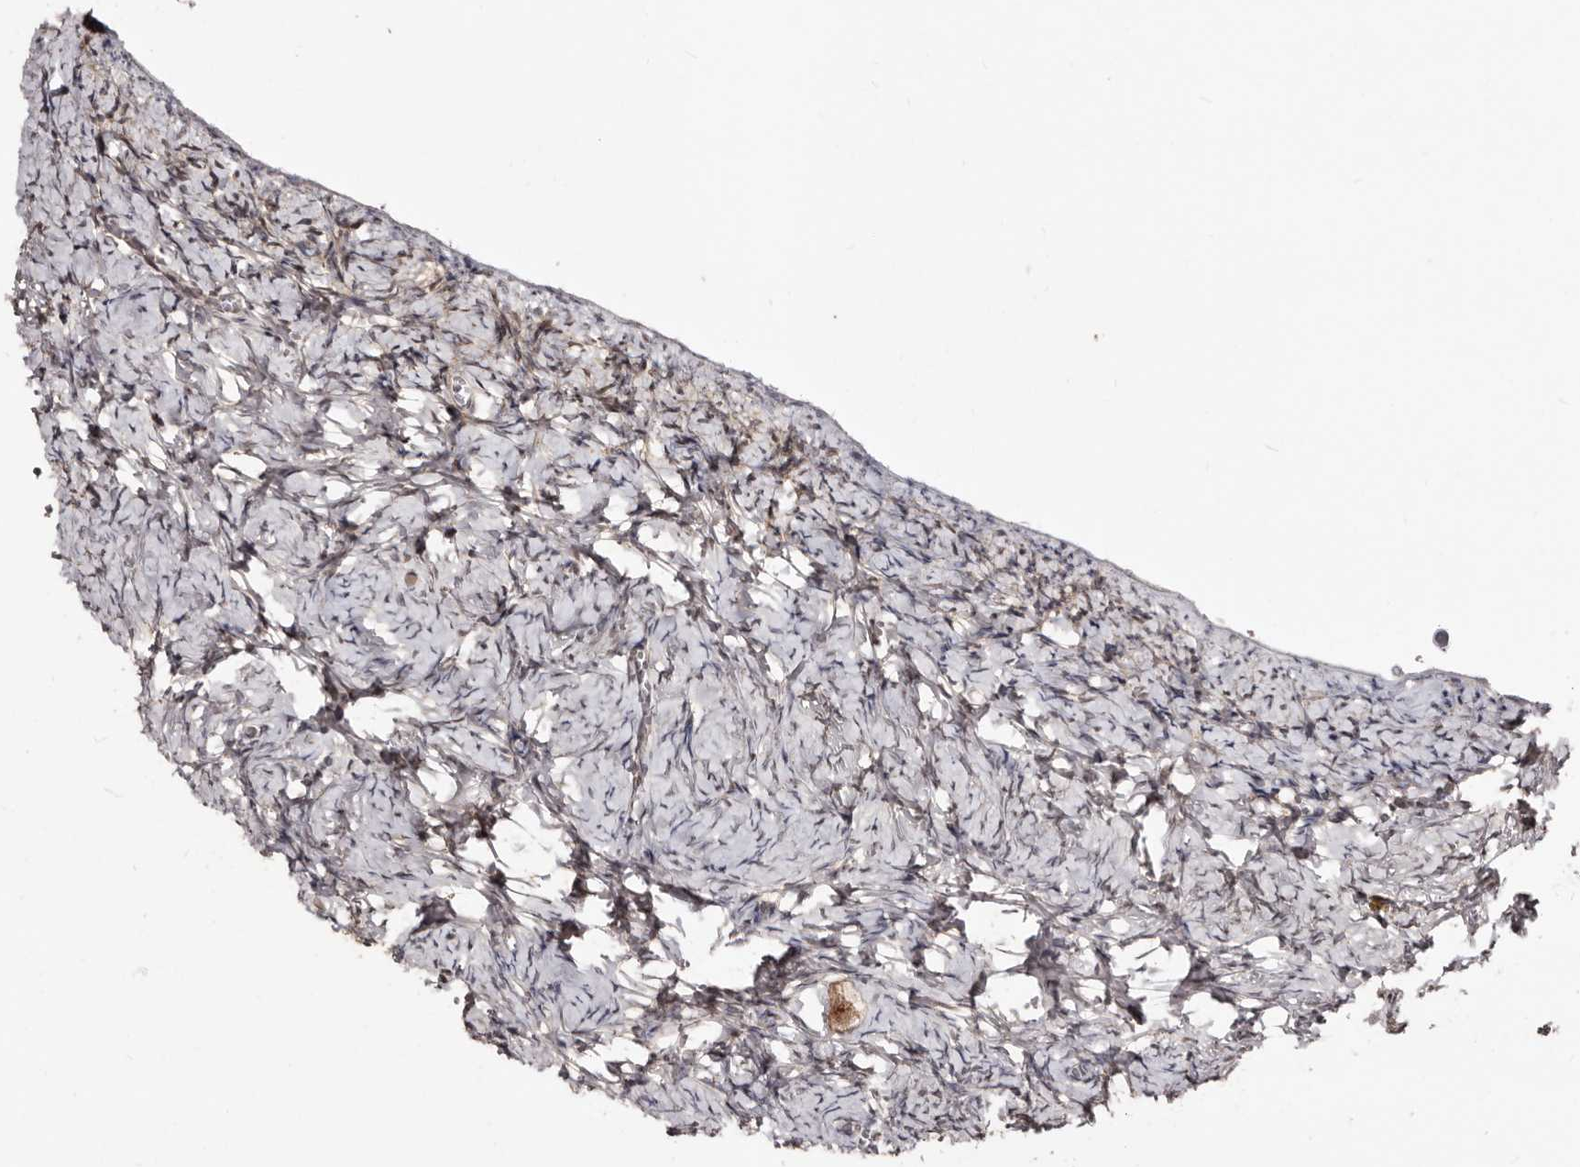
{"staining": {"intensity": "moderate", "quantity": ">75%", "location": "cytoplasmic/membranous"}, "tissue": "ovary", "cell_type": "Follicle cells", "image_type": "normal", "snomed": [{"axis": "morphology", "description": "Normal tissue, NOS"}, {"axis": "topography", "description": "Ovary"}], "caption": "DAB (3,3'-diaminobenzidine) immunohistochemical staining of benign ovary reveals moderate cytoplasmic/membranous protein expression in about >75% of follicle cells. Using DAB (3,3'-diaminobenzidine) (brown) and hematoxylin (blue) stains, captured at high magnification using brightfield microscopy.", "gene": "TBC1D22B", "patient": {"sex": "female", "age": 27}}